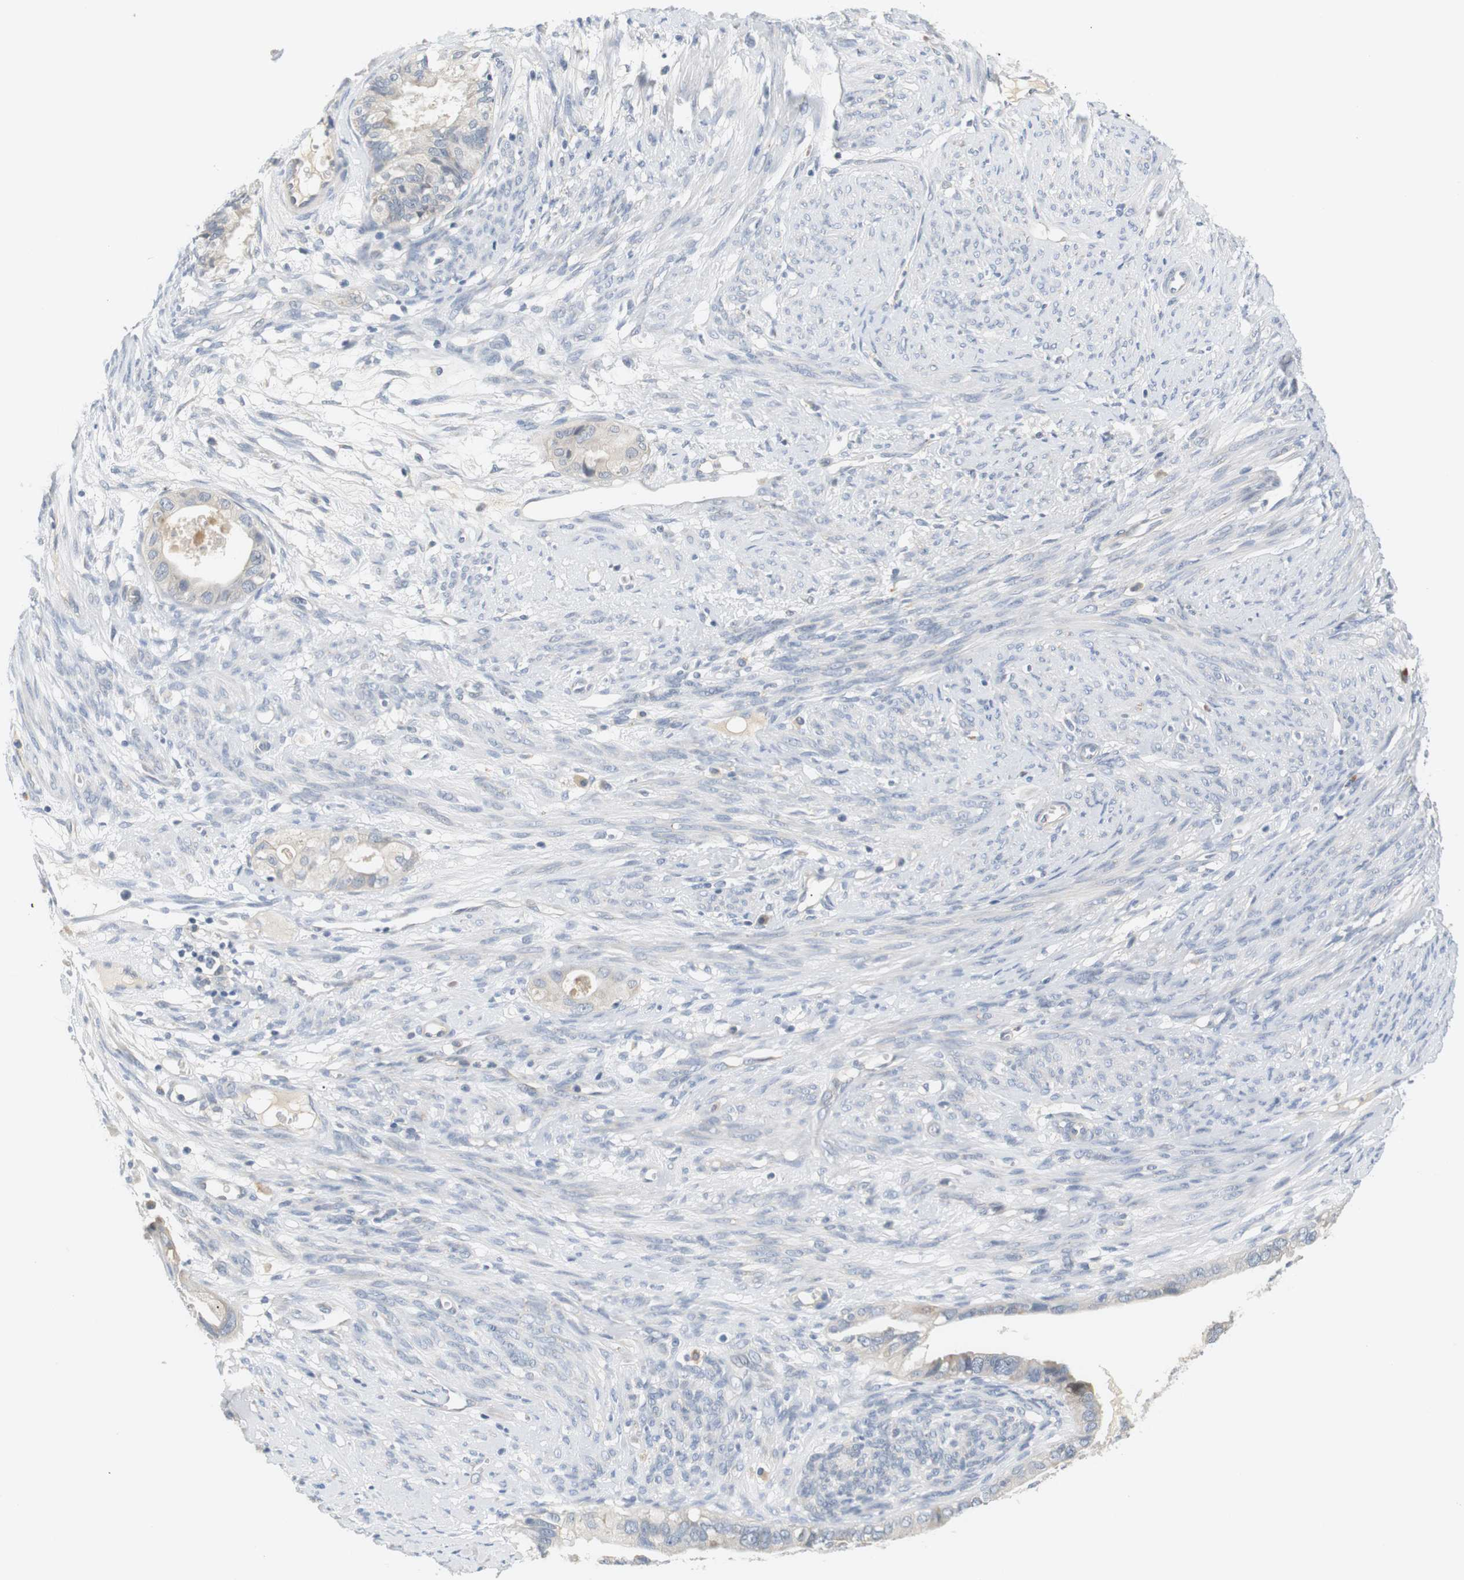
{"staining": {"intensity": "negative", "quantity": "none", "location": "none"}, "tissue": "cervical cancer", "cell_type": "Tumor cells", "image_type": "cancer", "snomed": [{"axis": "morphology", "description": "Normal tissue, NOS"}, {"axis": "morphology", "description": "Adenocarcinoma, NOS"}, {"axis": "topography", "description": "Cervix"}, {"axis": "topography", "description": "Endometrium"}], "caption": "Cervical cancer (adenocarcinoma) was stained to show a protein in brown. There is no significant expression in tumor cells. (Stains: DAB immunohistochemistry (IHC) with hematoxylin counter stain, Microscopy: brightfield microscopy at high magnification).", "gene": "EVA1C", "patient": {"sex": "female", "age": 86}}